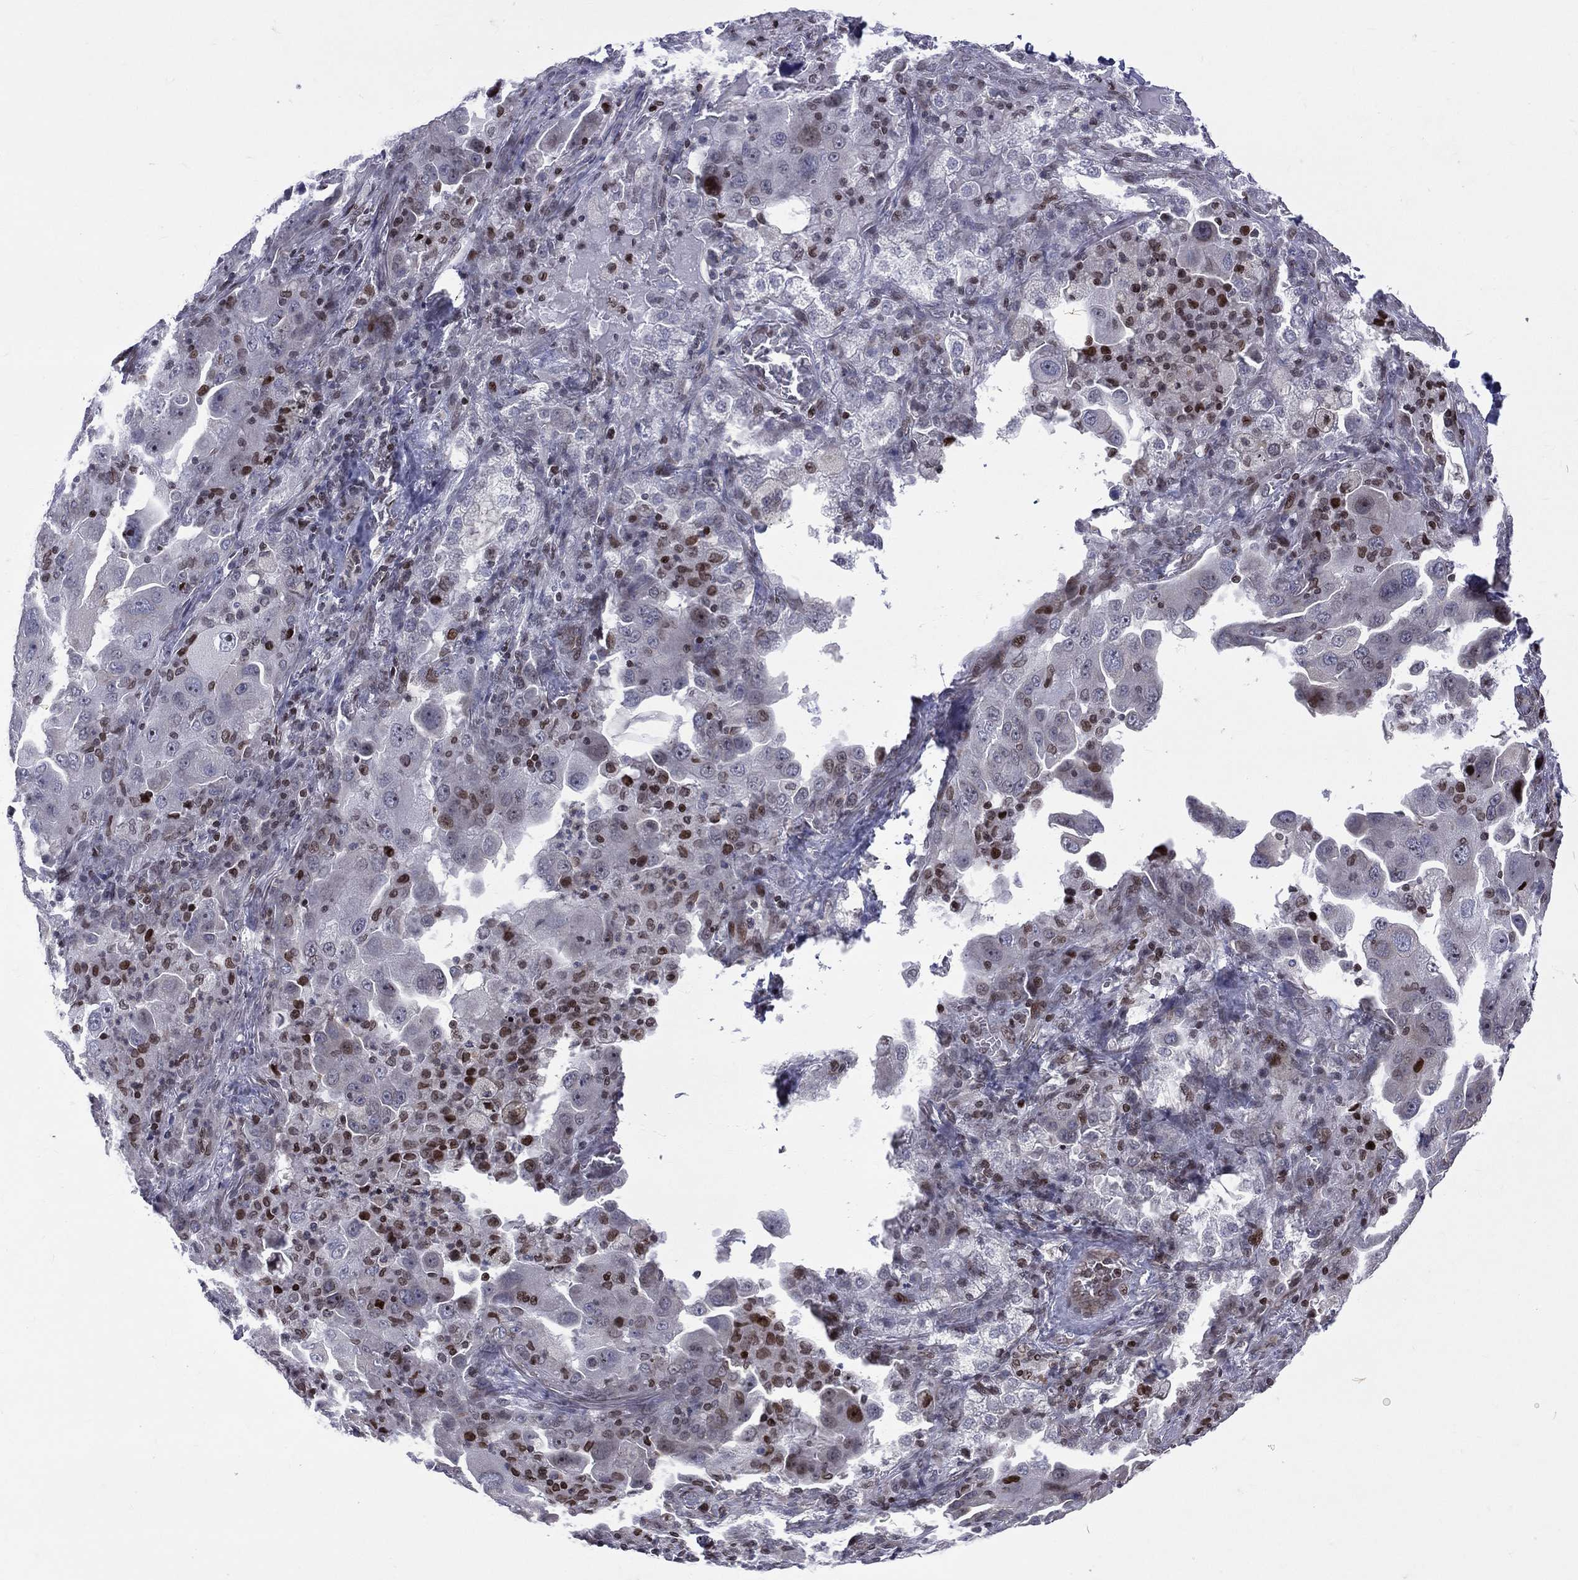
{"staining": {"intensity": "moderate", "quantity": "<25%", "location": "nuclear"}, "tissue": "lung cancer", "cell_type": "Tumor cells", "image_type": "cancer", "snomed": [{"axis": "morphology", "description": "Adenocarcinoma, NOS"}, {"axis": "topography", "description": "Lung"}], "caption": "A low amount of moderate nuclear expression is identified in about <25% of tumor cells in lung cancer (adenocarcinoma) tissue. The staining was performed using DAB, with brown indicating positive protein expression. Nuclei are stained blue with hematoxylin.", "gene": "DBF4B", "patient": {"sex": "female", "age": 61}}